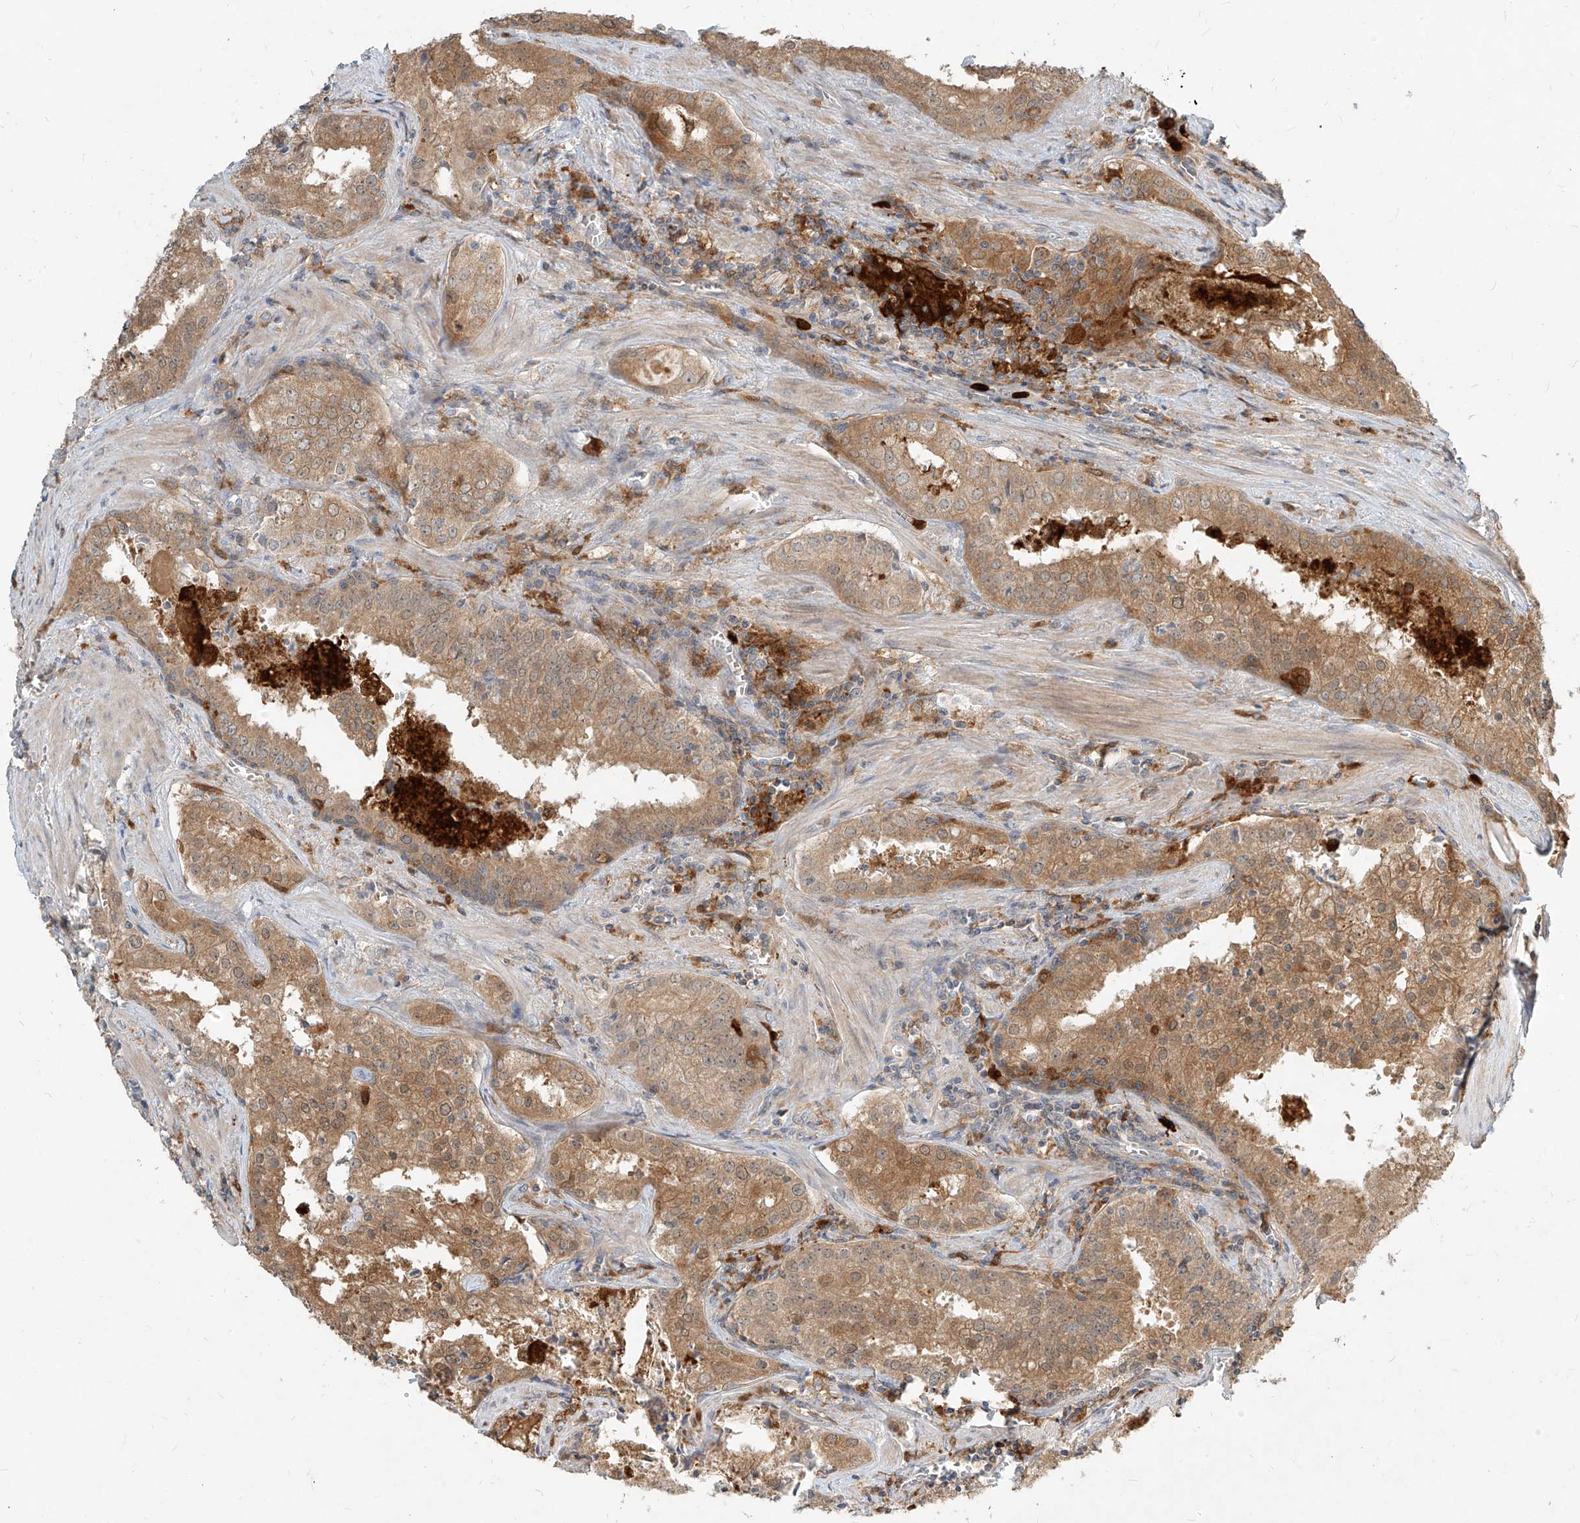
{"staining": {"intensity": "moderate", "quantity": ">75%", "location": "cytoplasmic/membranous"}, "tissue": "prostate cancer", "cell_type": "Tumor cells", "image_type": "cancer", "snomed": [{"axis": "morphology", "description": "Adenocarcinoma, High grade"}, {"axis": "topography", "description": "Prostate"}], "caption": "About >75% of tumor cells in human prostate cancer (adenocarcinoma (high-grade)) show moderate cytoplasmic/membranous protein positivity as visualized by brown immunohistochemical staining.", "gene": "PGD", "patient": {"sex": "male", "age": 68}}